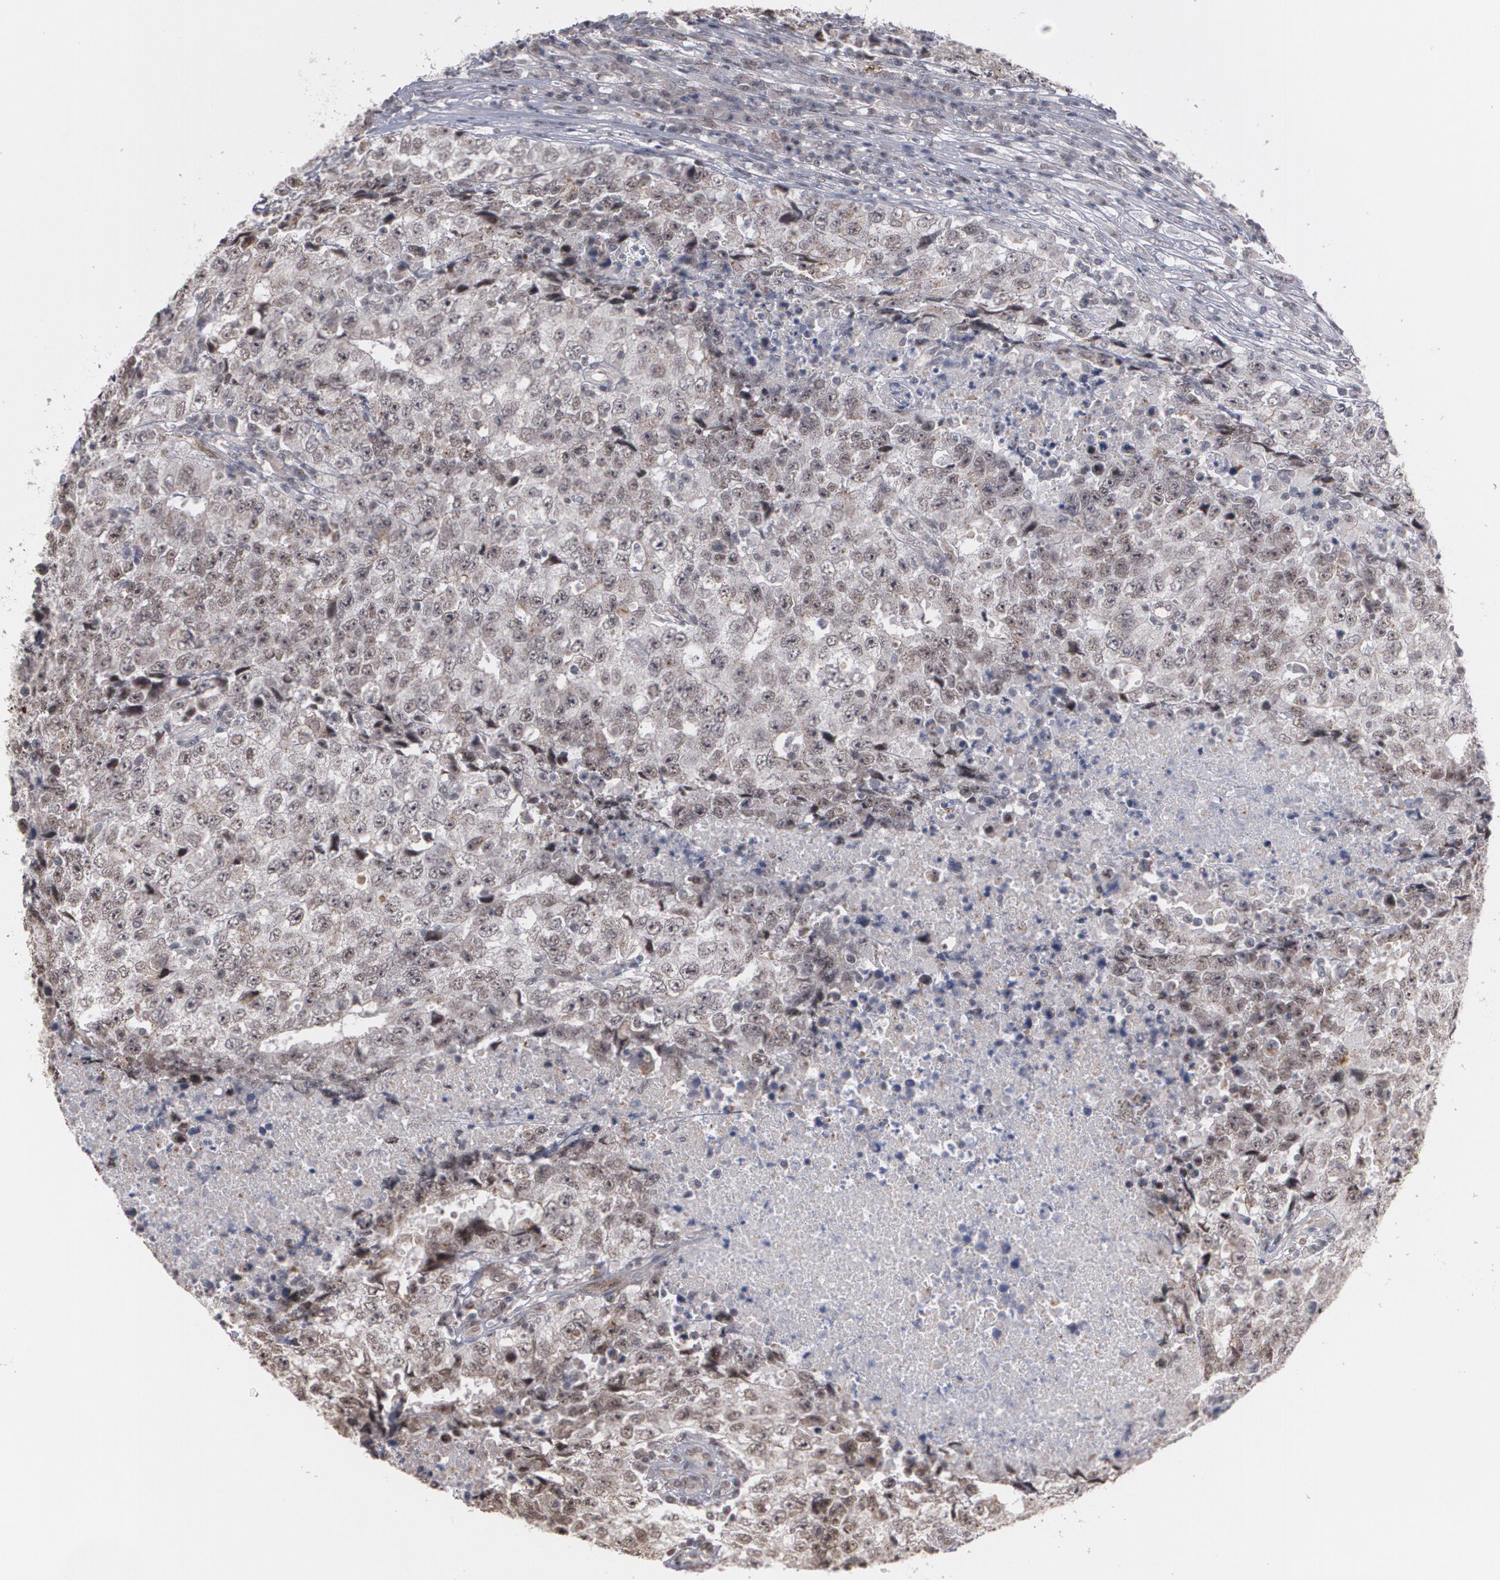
{"staining": {"intensity": "moderate", "quantity": "25%-75%", "location": "nuclear"}, "tissue": "testis cancer", "cell_type": "Tumor cells", "image_type": "cancer", "snomed": [{"axis": "morphology", "description": "Necrosis, NOS"}, {"axis": "morphology", "description": "Carcinoma, Embryonal, NOS"}, {"axis": "topography", "description": "Testis"}], "caption": "Immunohistochemical staining of human testis cancer (embryonal carcinoma) exhibits medium levels of moderate nuclear staining in about 25%-75% of tumor cells.", "gene": "ZNF75A", "patient": {"sex": "male", "age": 19}}